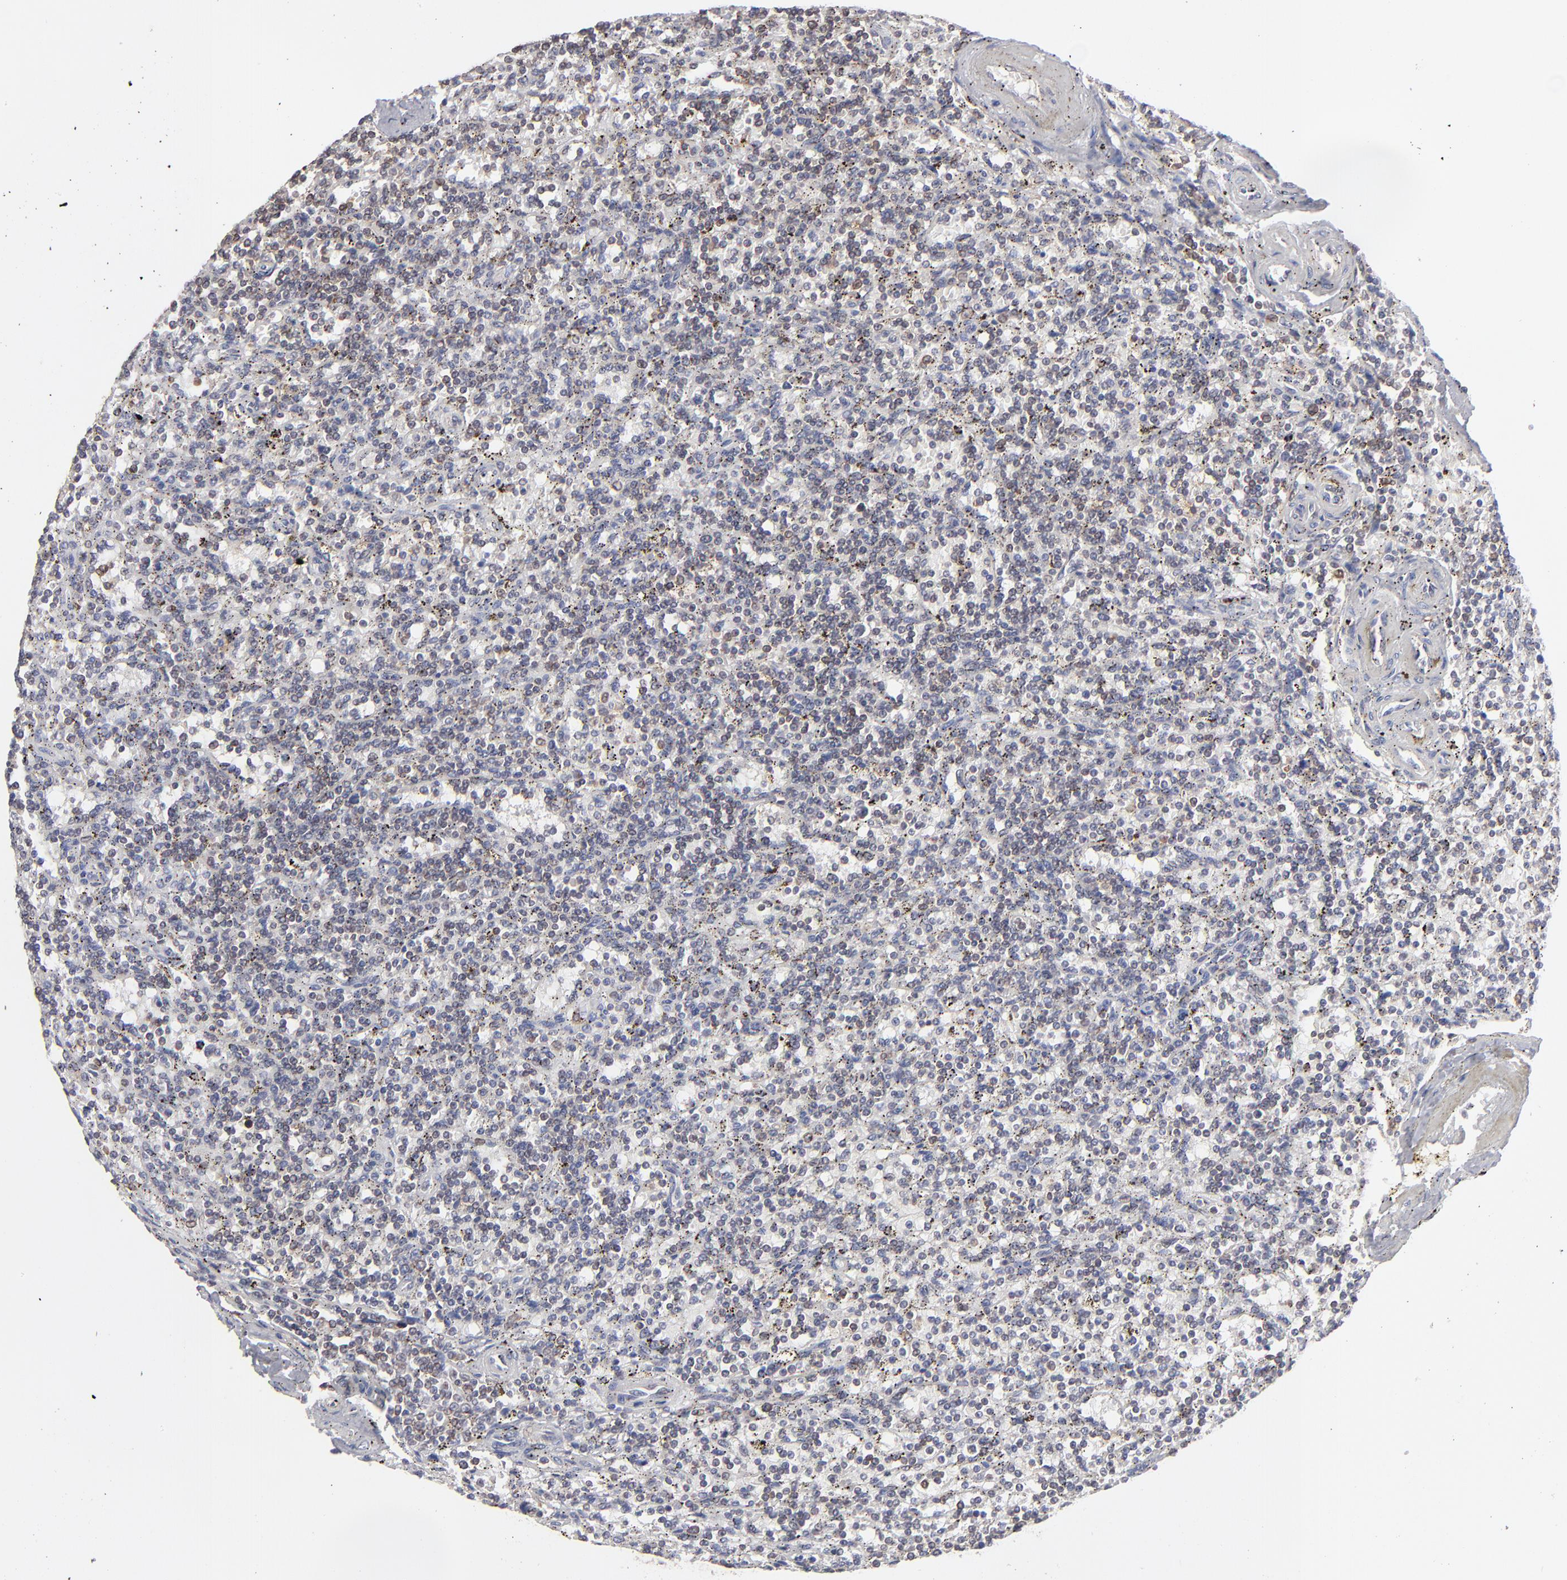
{"staining": {"intensity": "weak", "quantity": "<25%", "location": "cytoplasmic/membranous"}, "tissue": "lymphoma", "cell_type": "Tumor cells", "image_type": "cancer", "snomed": [{"axis": "morphology", "description": "Malignant lymphoma, non-Hodgkin's type, Low grade"}, {"axis": "topography", "description": "Spleen"}], "caption": "Protein analysis of low-grade malignant lymphoma, non-Hodgkin's type reveals no significant expression in tumor cells.", "gene": "TMX1", "patient": {"sex": "male", "age": 73}}